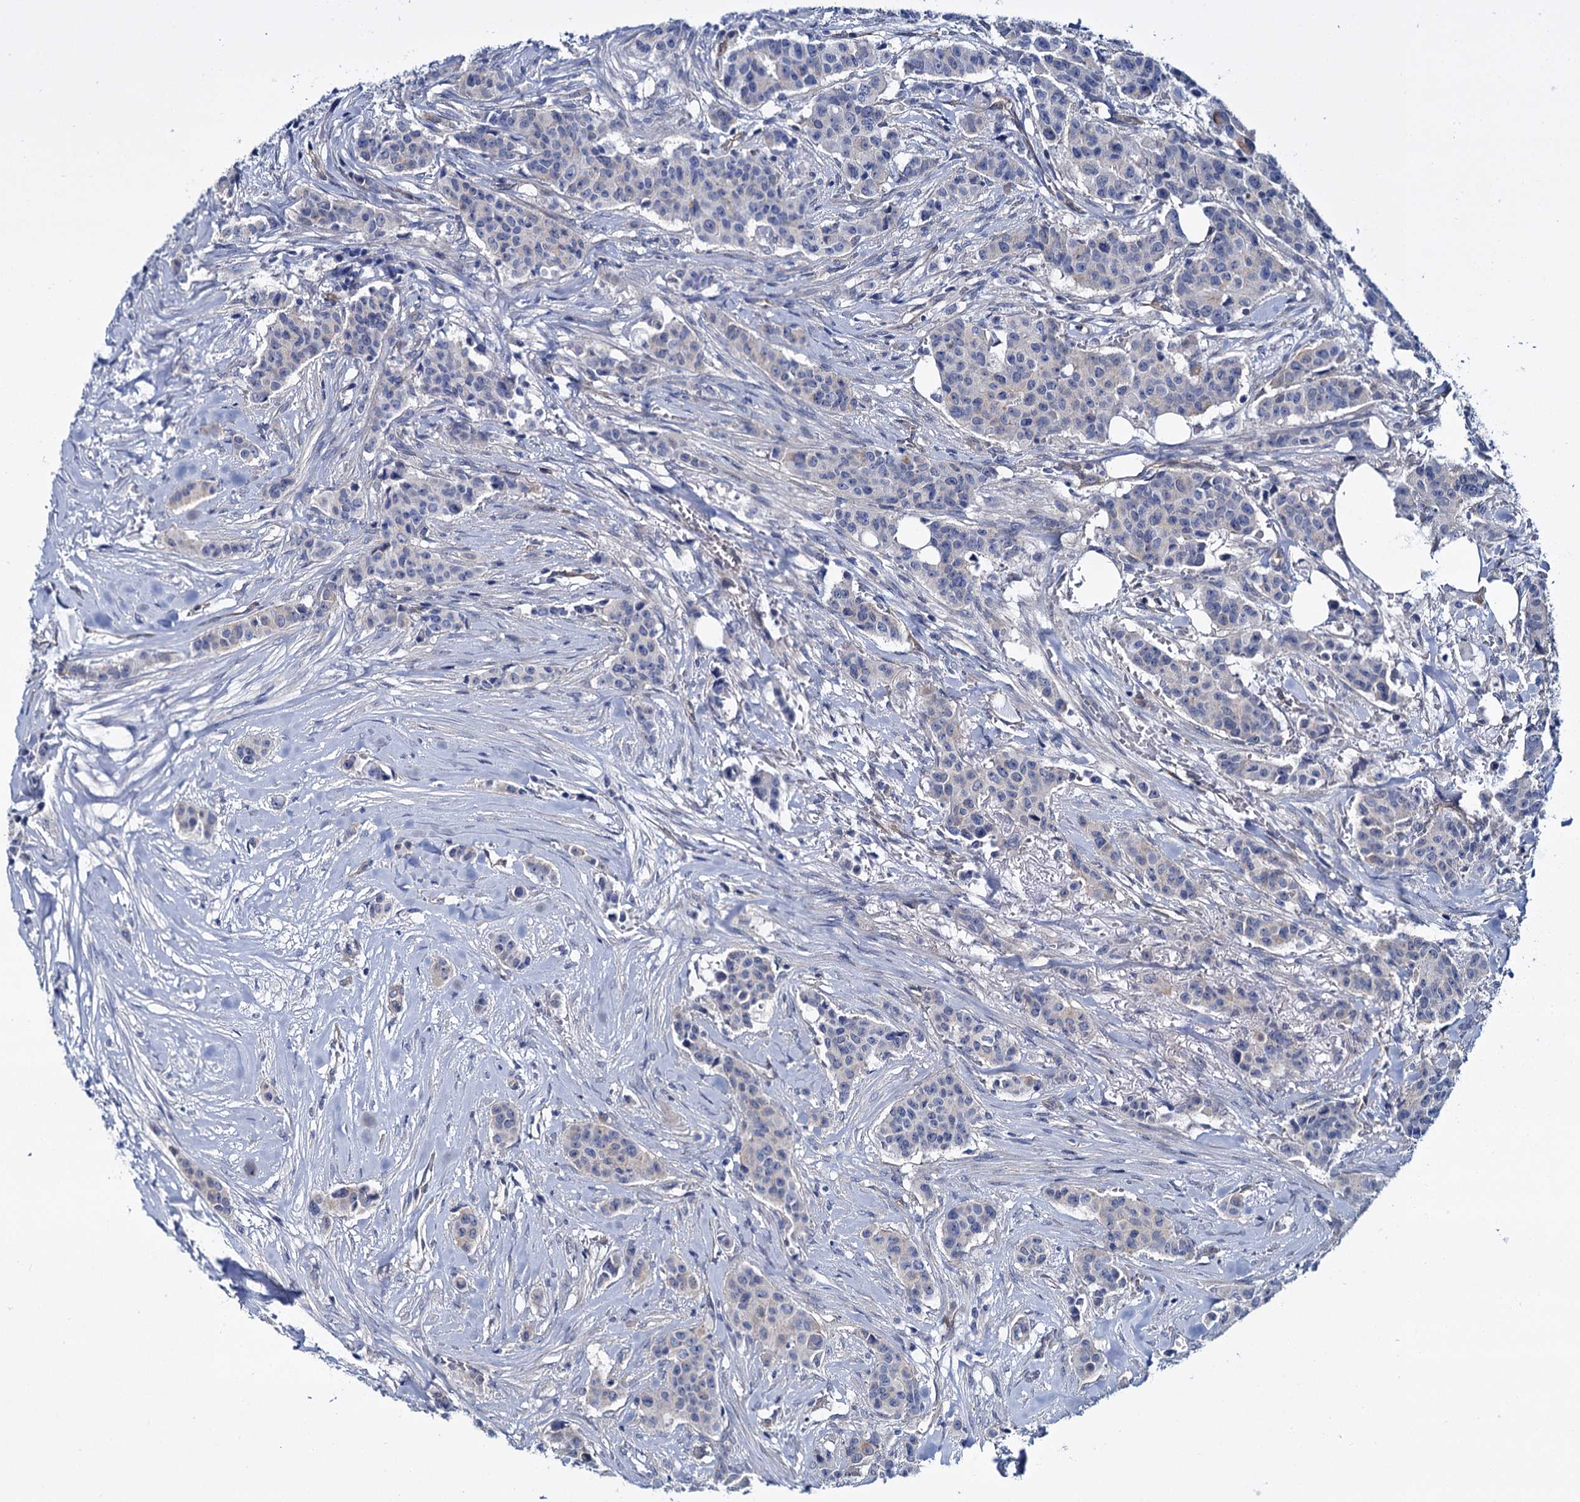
{"staining": {"intensity": "negative", "quantity": "none", "location": "none"}, "tissue": "breast cancer", "cell_type": "Tumor cells", "image_type": "cancer", "snomed": [{"axis": "morphology", "description": "Duct carcinoma"}, {"axis": "topography", "description": "Breast"}], "caption": "Immunohistochemistry of human breast cancer displays no staining in tumor cells.", "gene": "STXBP1", "patient": {"sex": "female", "age": 40}}